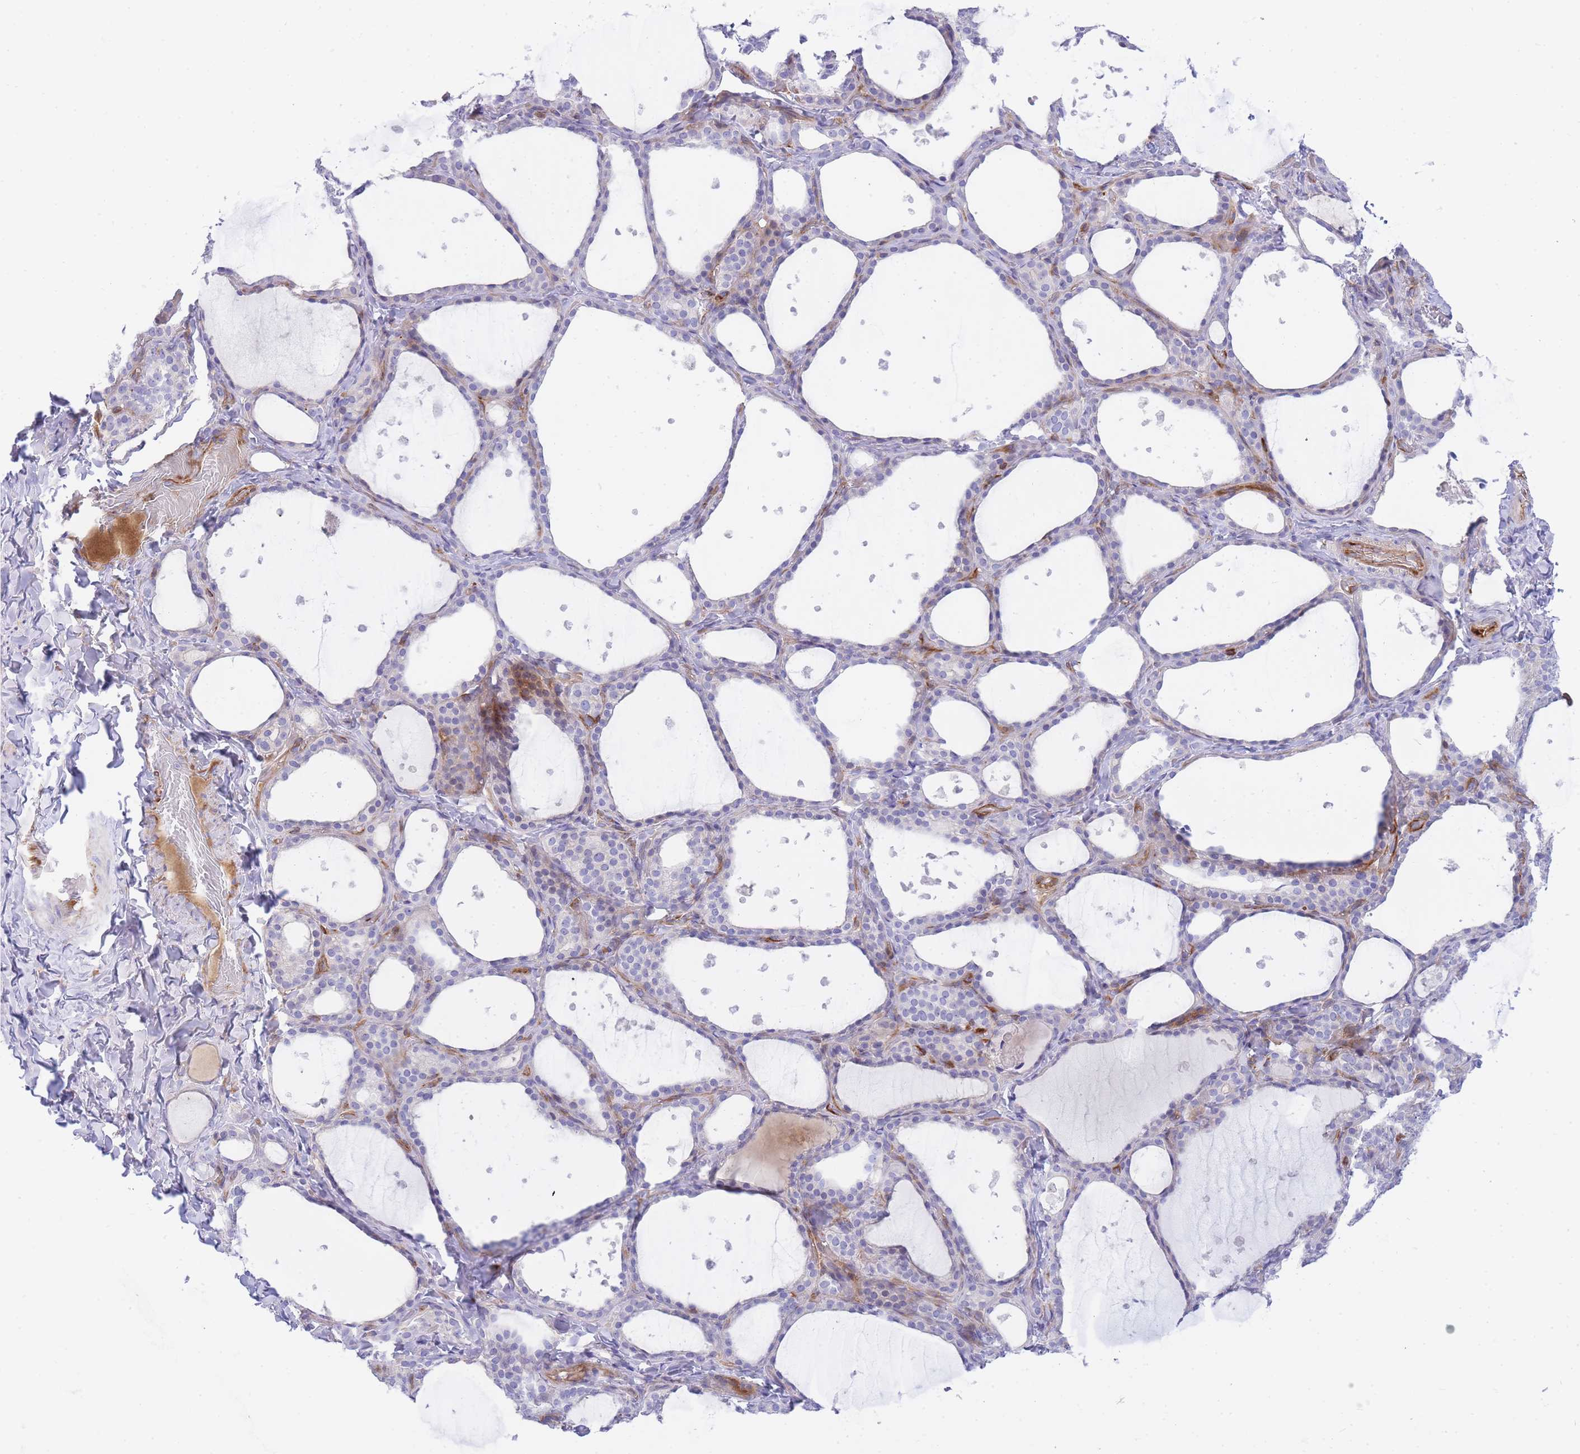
{"staining": {"intensity": "negative", "quantity": "none", "location": "none"}, "tissue": "thyroid gland", "cell_type": "Glandular cells", "image_type": "normal", "snomed": [{"axis": "morphology", "description": "Normal tissue, NOS"}, {"axis": "topography", "description": "Thyroid gland"}], "caption": "The photomicrograph reveals no staining of glandular cells in normal thyroid gland.", "gene": "FBN3", "patient": {"sex": "female", "age": 44}}